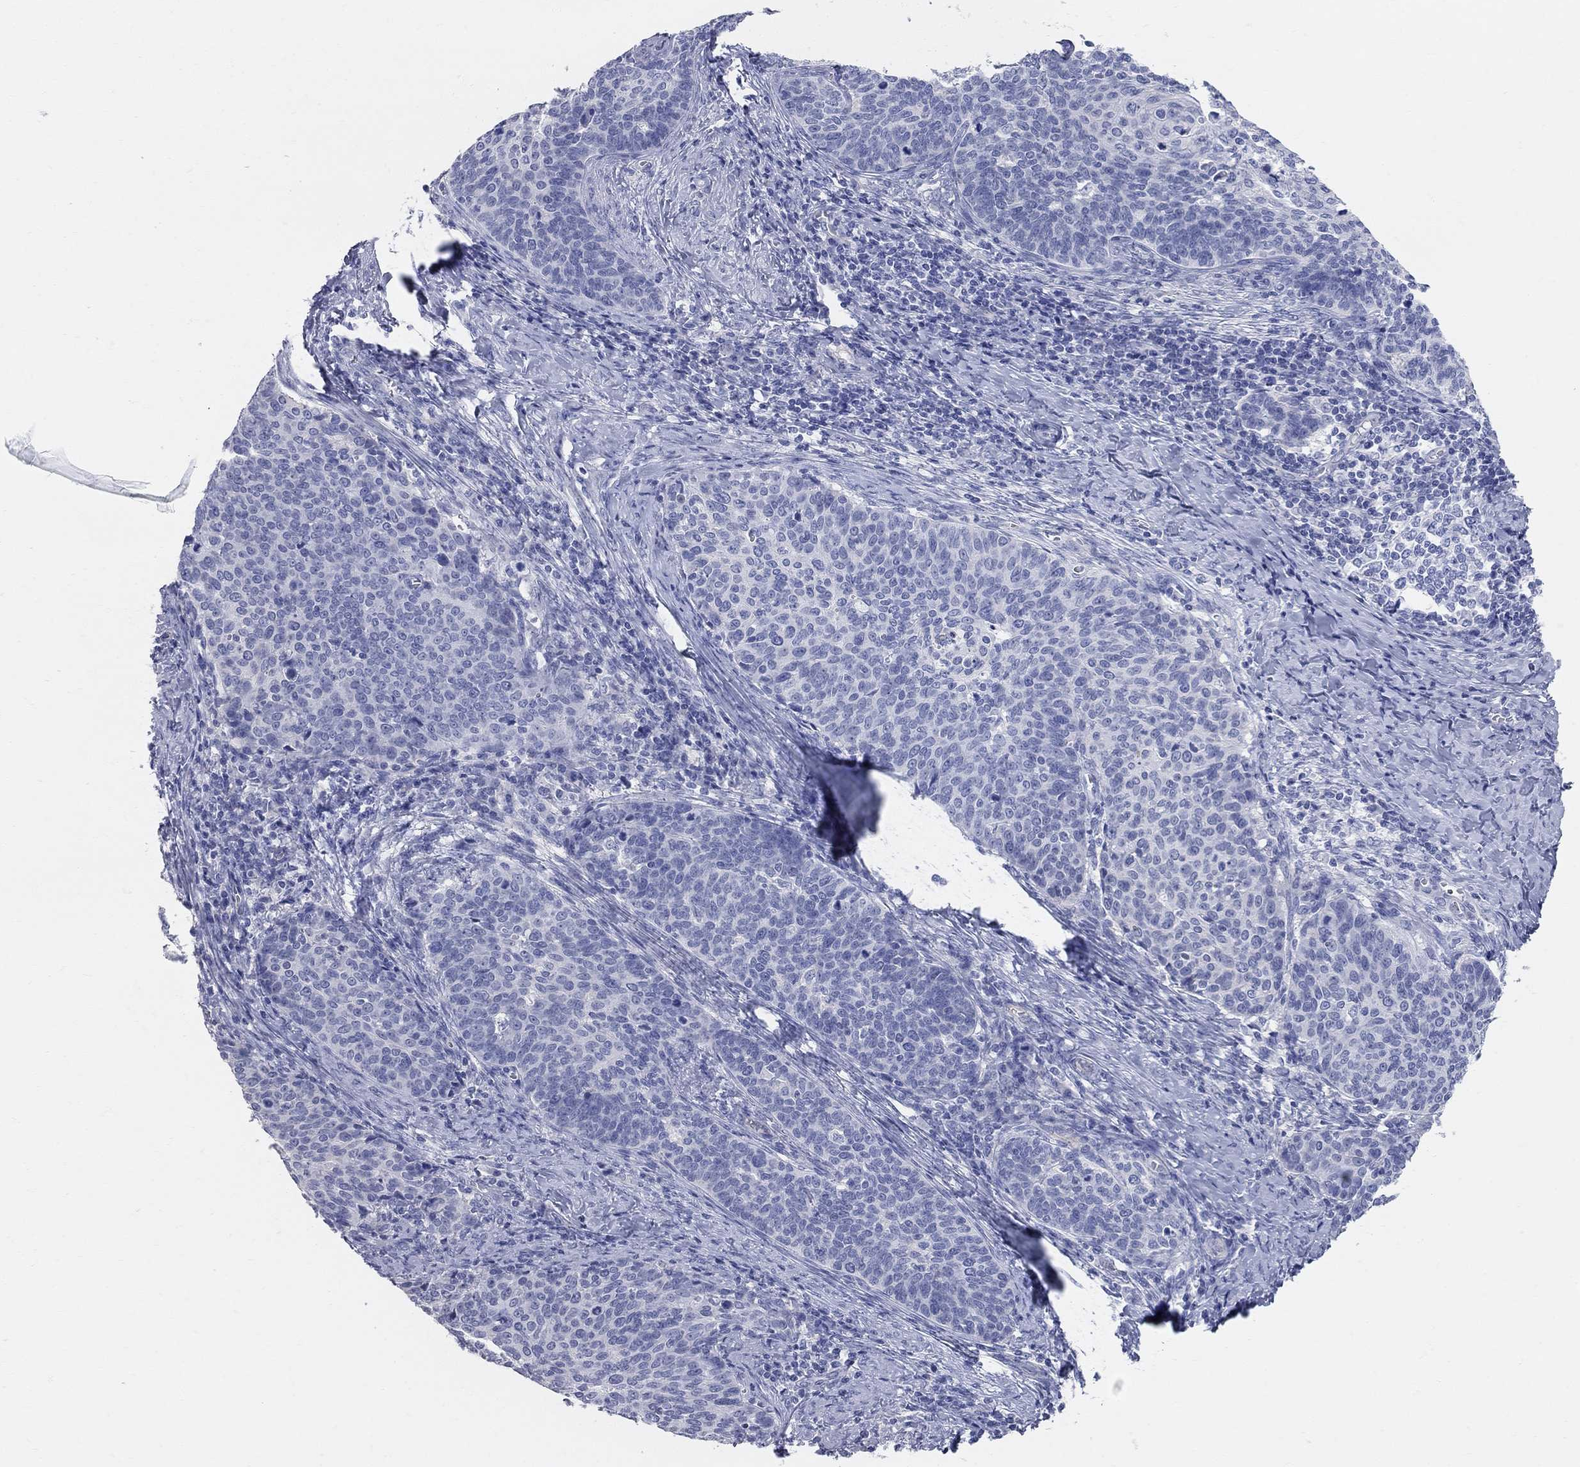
{"staining": {"intensity": "negative", "quantity": "none", "location": "none"}, "tissue": "cervical cancer", "cell_type": "Tumor cells", "image_type": "cancer", "snomed": [{"axis": "morphology", "description": "Normal tissue, NOS"}, {"axis": "morphology", "description": "Squamous cell carcinoma, NOS"}, {"axis": "topography", "description": "Cervix"}], "caption": "This photomicrograph is of squamous cell carcinoma (cervical) stained with IHC to label a protein in brown with the nuclei are counter-stained blue. There is no positivity in tumor cells.", "gene": "AOX1", "patient": {"sex": "female", "age": 39}}